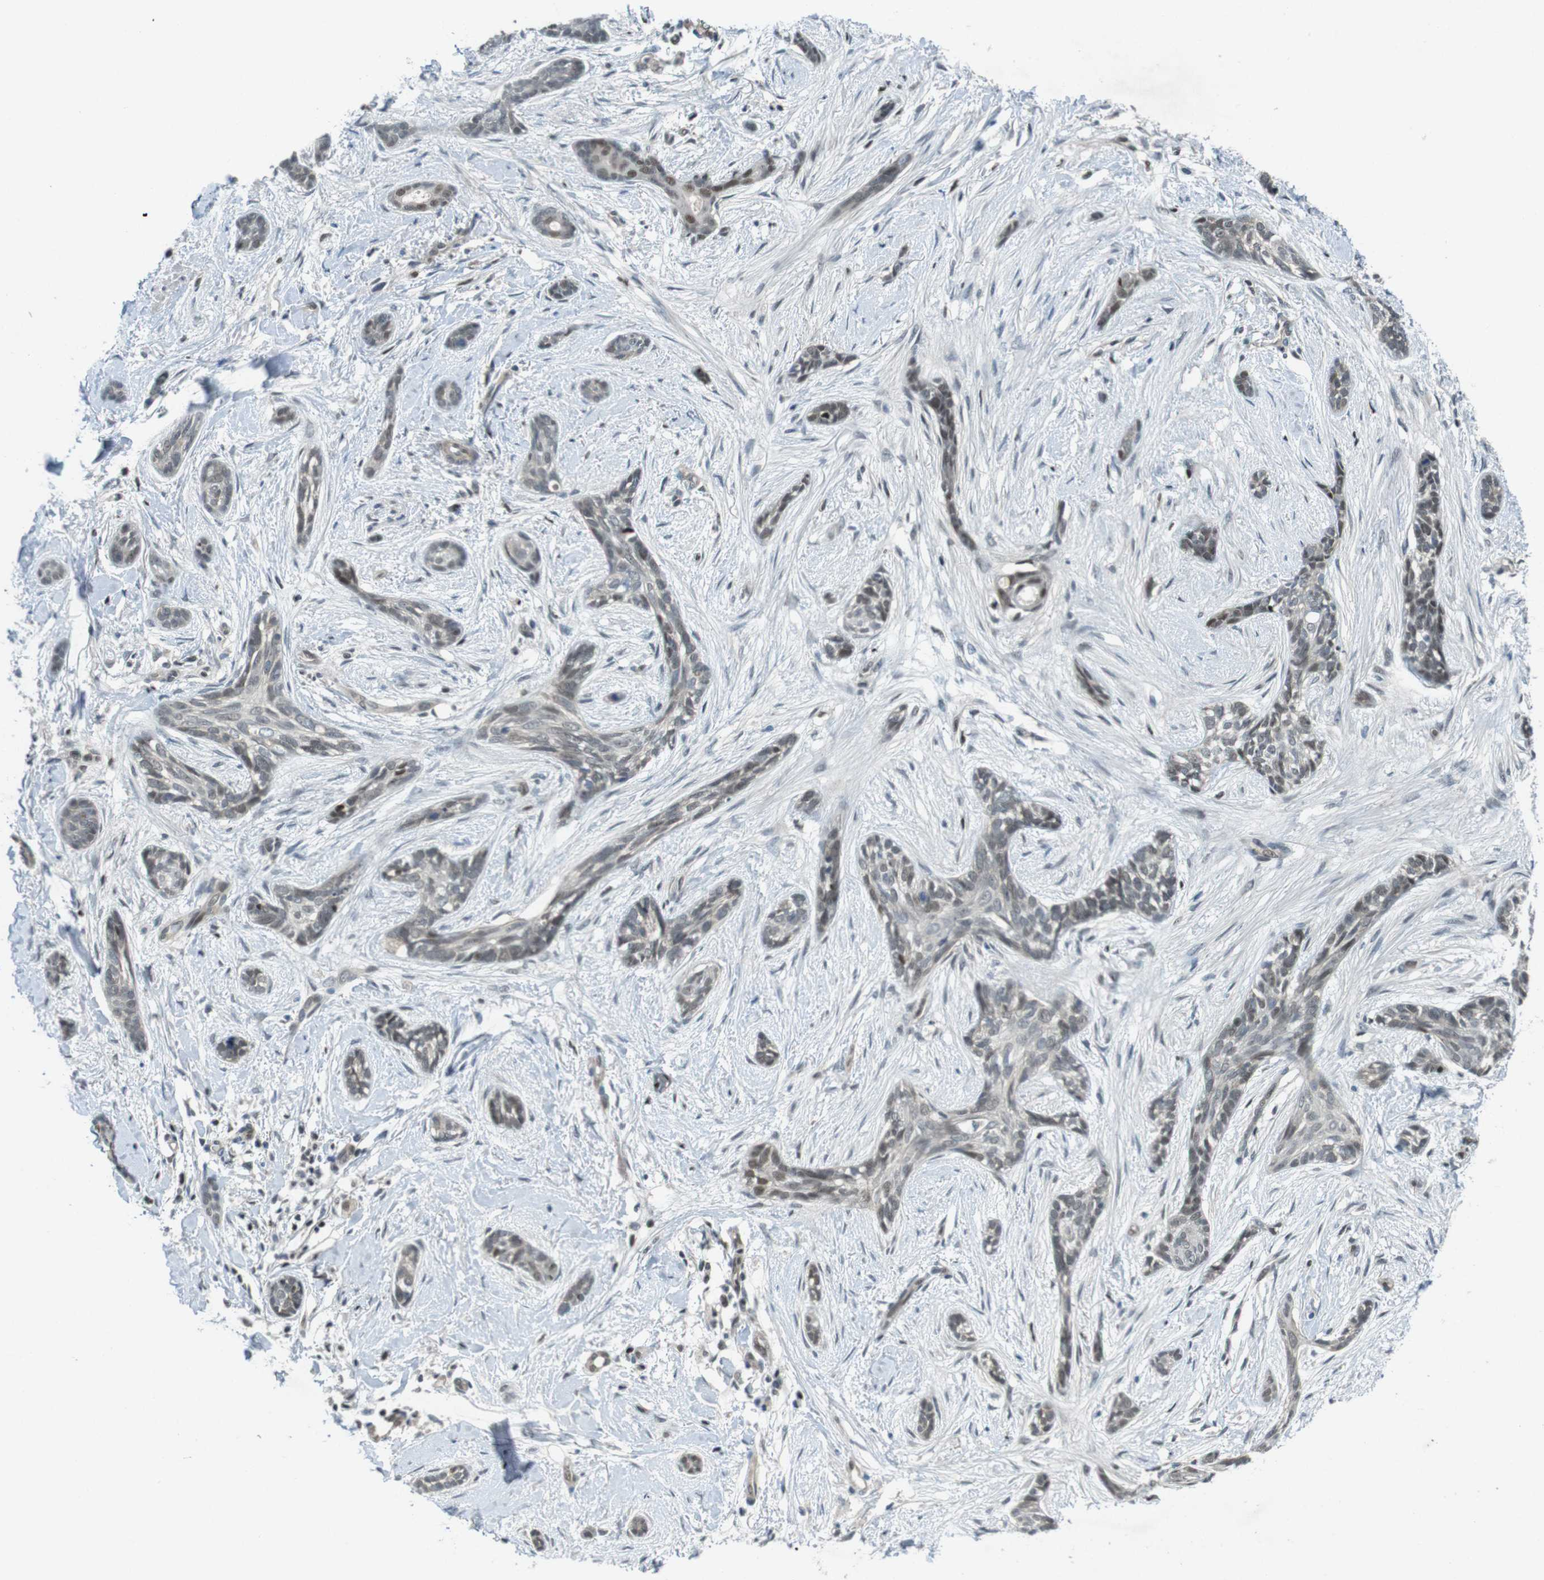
{"staining": {"intensity": "weak", "quantity": "25%-75%", "location": "nuclear"}, "tissue": "skin cancer", "cell_type": "Tumor cells", "image_type": "cancer", "snomed": [{"axis": "morphology", "description": "Basal cell carcinoma"}, {"axis": "morphology", "description": "Adnexal tumor, benign"}, {"axis": "topography", "description": "Skin"}], "caption": "Protein expression by IHC reveals weak nuclear positivity in approximately 25%-75% of tumor cells in skin benign adnexal tumor.", "gene": "MAPKAPK5", "patient": {"sex": "female", "age": 42}}